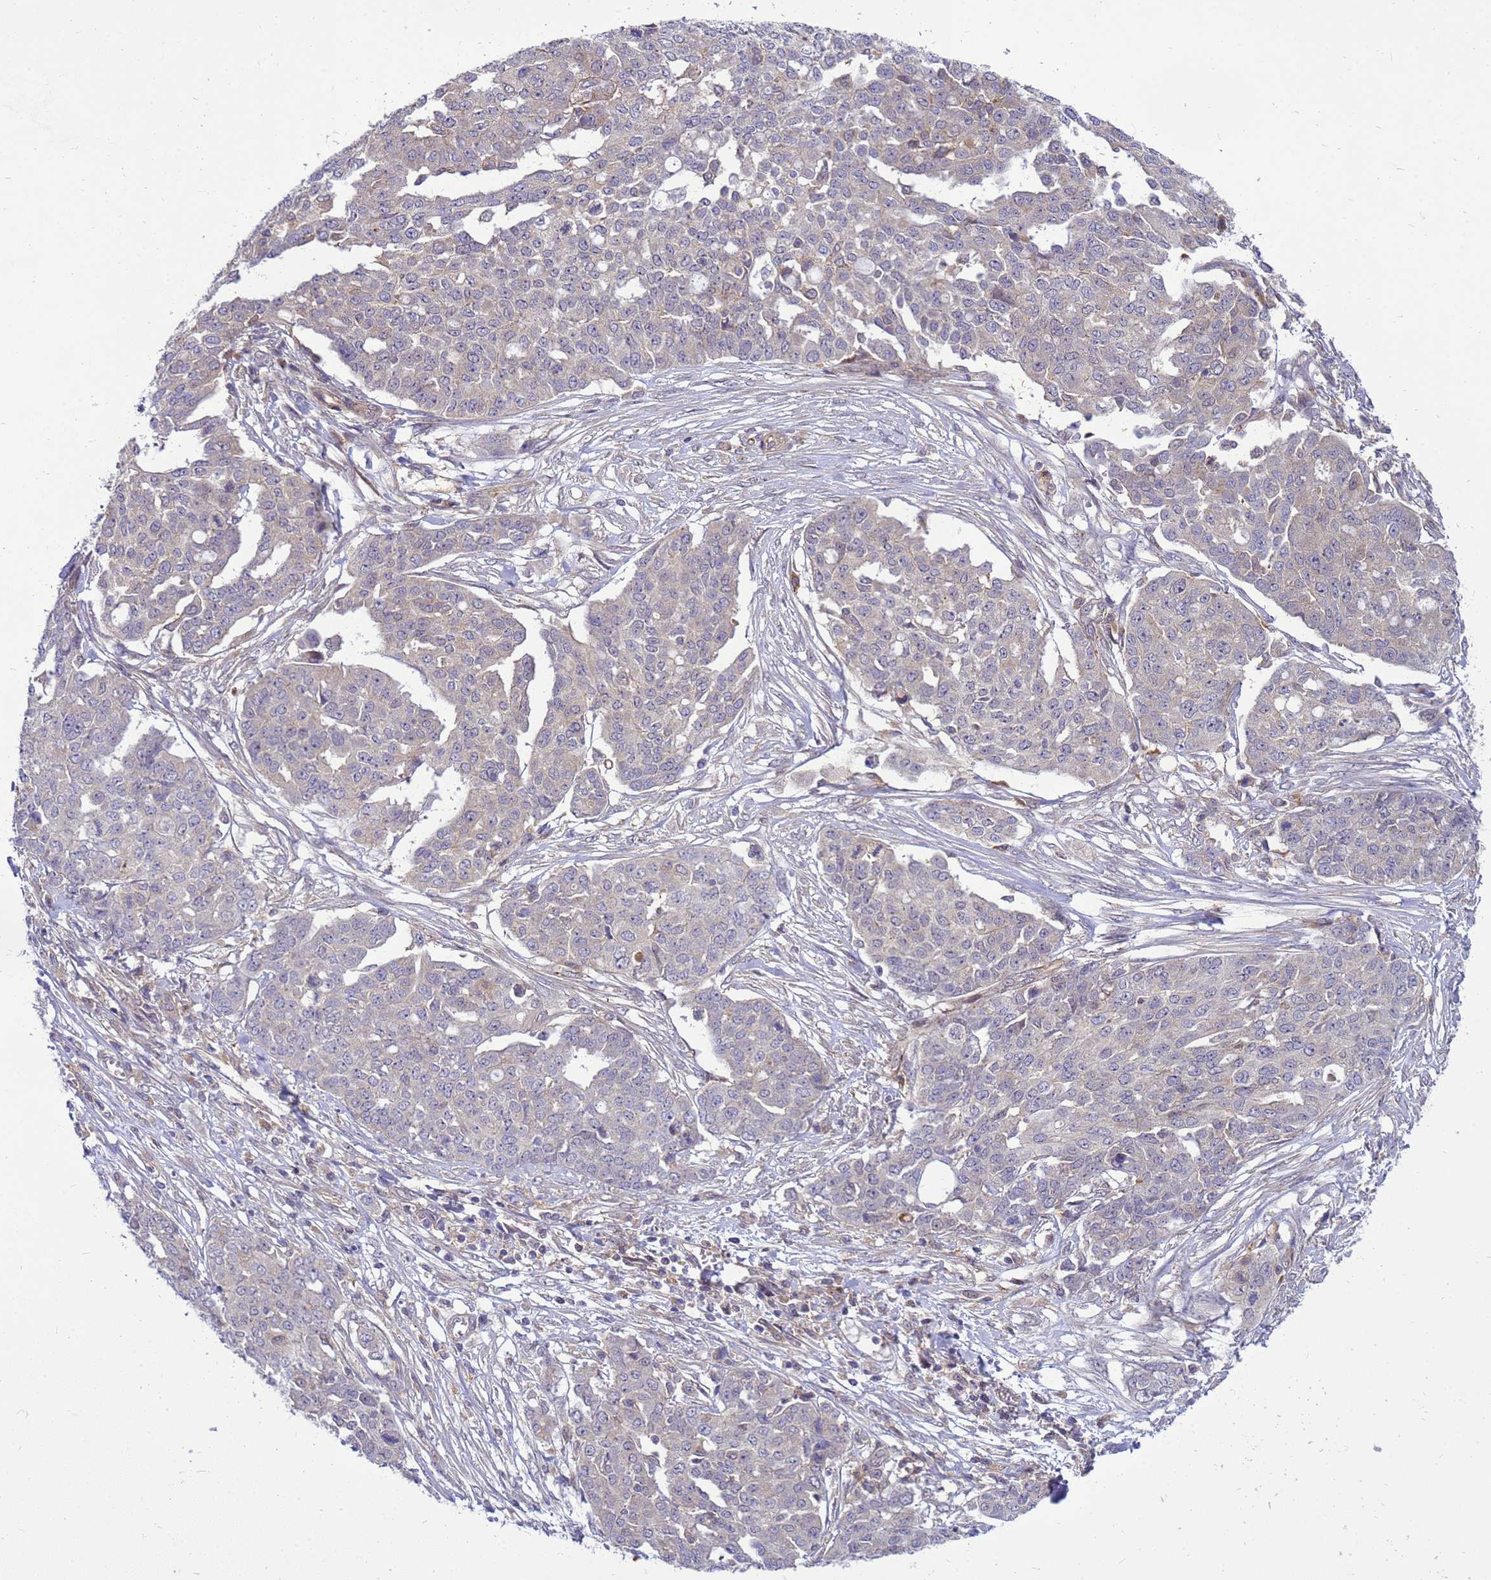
{"staining": {"intensity": "negative", "quantity": "none", "location": "none"}, "tissue": "ovarian cancer", "cell_type": "Tumor cells", "image_type": "cancer", "snomed": [{"axis": "morphology", "description": "Cystadenocarcinoma, serous, NOS"}, {"axis": "topography", "description": "Soft tissue"}, {"axis": "topography", "description": "Ovary"}], "caption": "A high-resolution image shows IHC staining of serous cystadenocarcinoma (ovarian), which reveals no significant staining in tumor cells.", "gene": "ENOPH1", "patient": {"sex": "female", "age": 57}}